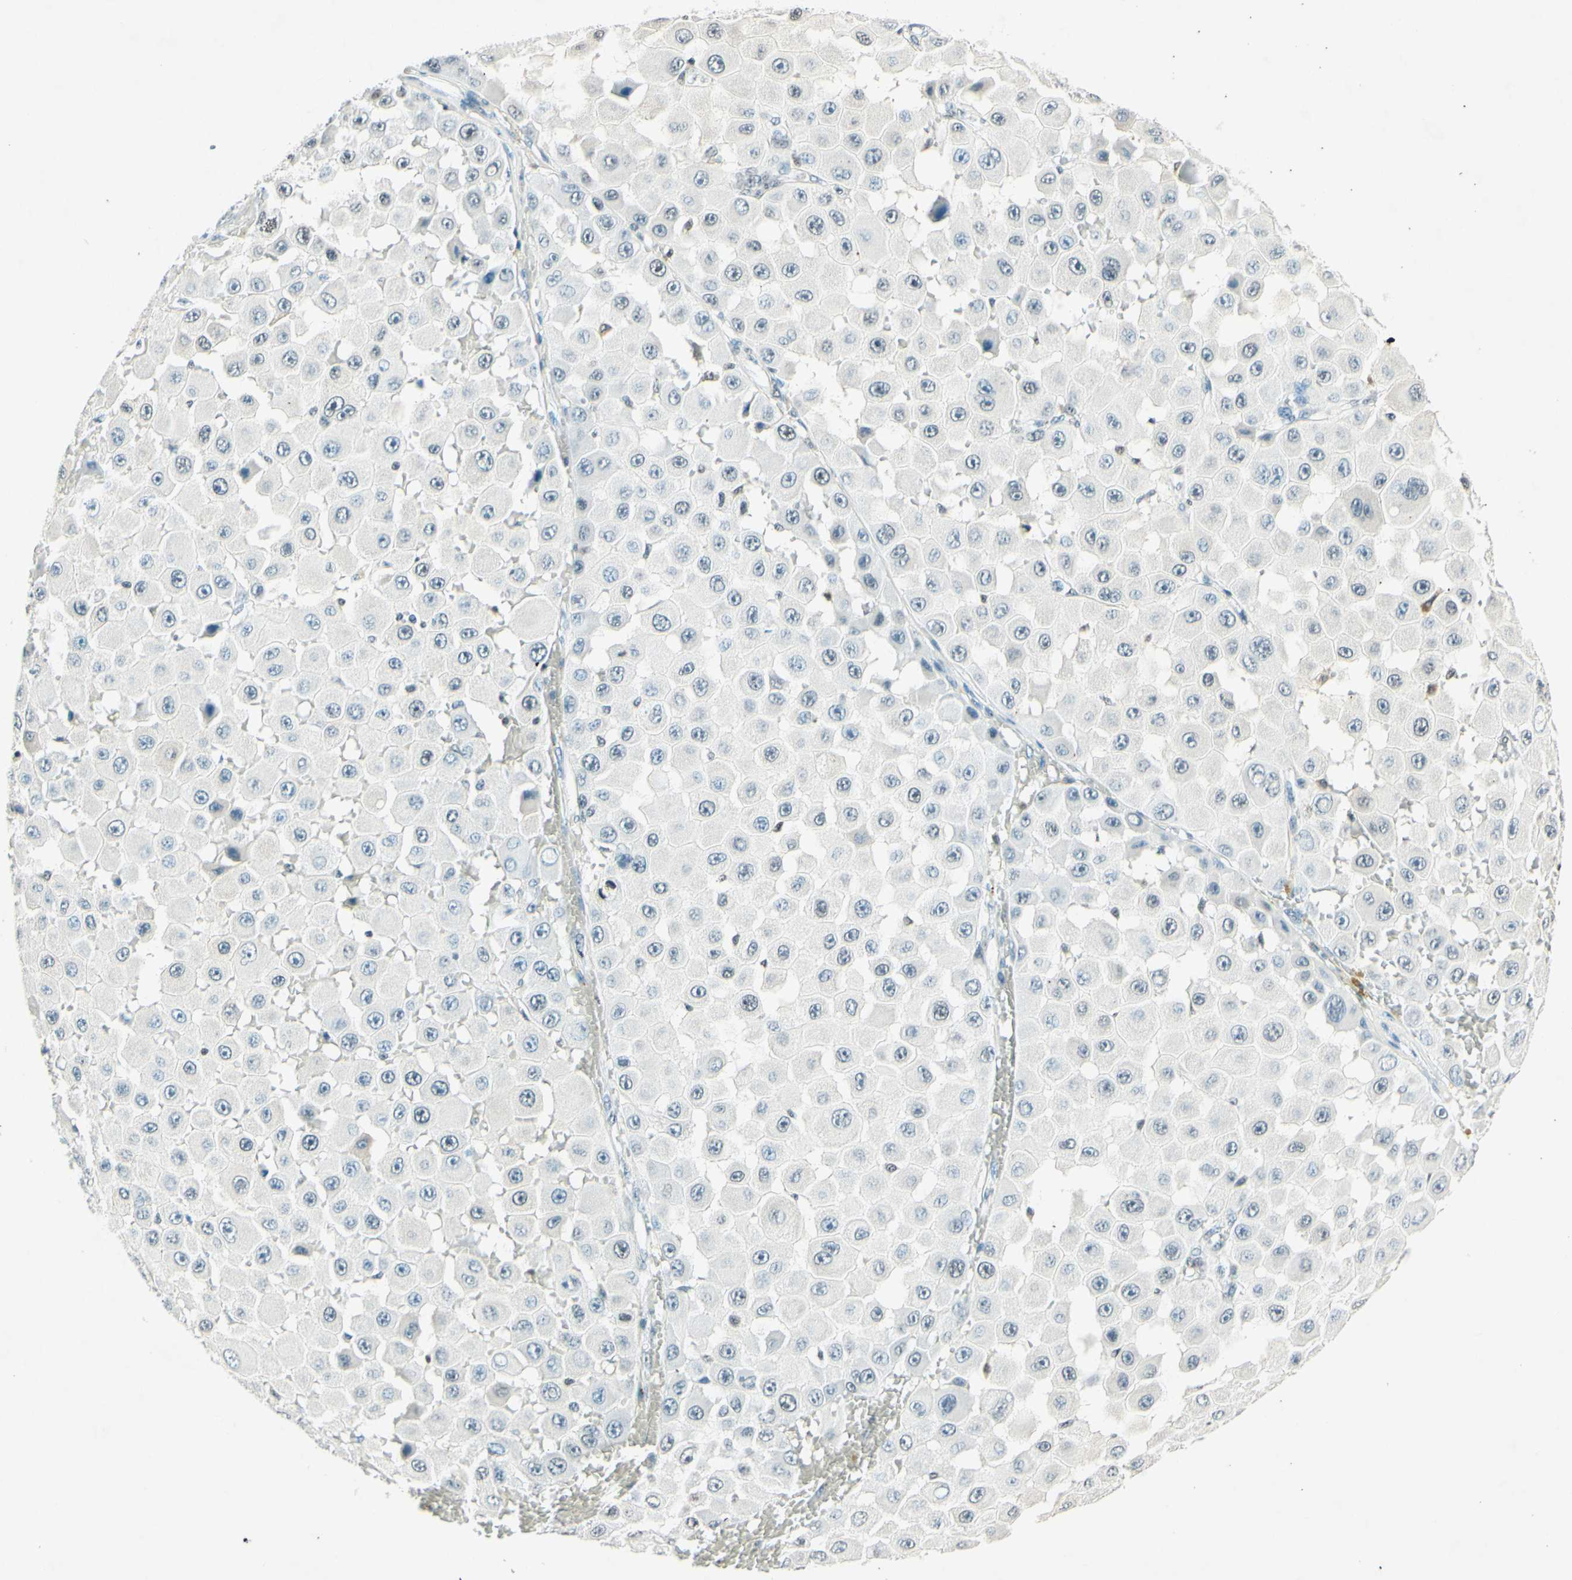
{"staining": {"intensity": "weak", "quantity": "<25%", "location": "nuclear"}, "tissue": "melanoma", "cell_type": "Tumor cells", "image_type": "cancer", "snomed": [{"axis": "morphology", "description": "Malignant melanoma, NOS"}, {"axis": "topography", "description": "Skin"}], "caption": "Tumor cells are negative for brown protein staining in melanoma. (Stains: DAB (3,3'-diaminobenzidine) IHC with hematoxylin counter stain, Microscopy: brightfield microscopy at high magnification).", "gene": "MSH2", "patient": {"sex": "female", "age": 81}}